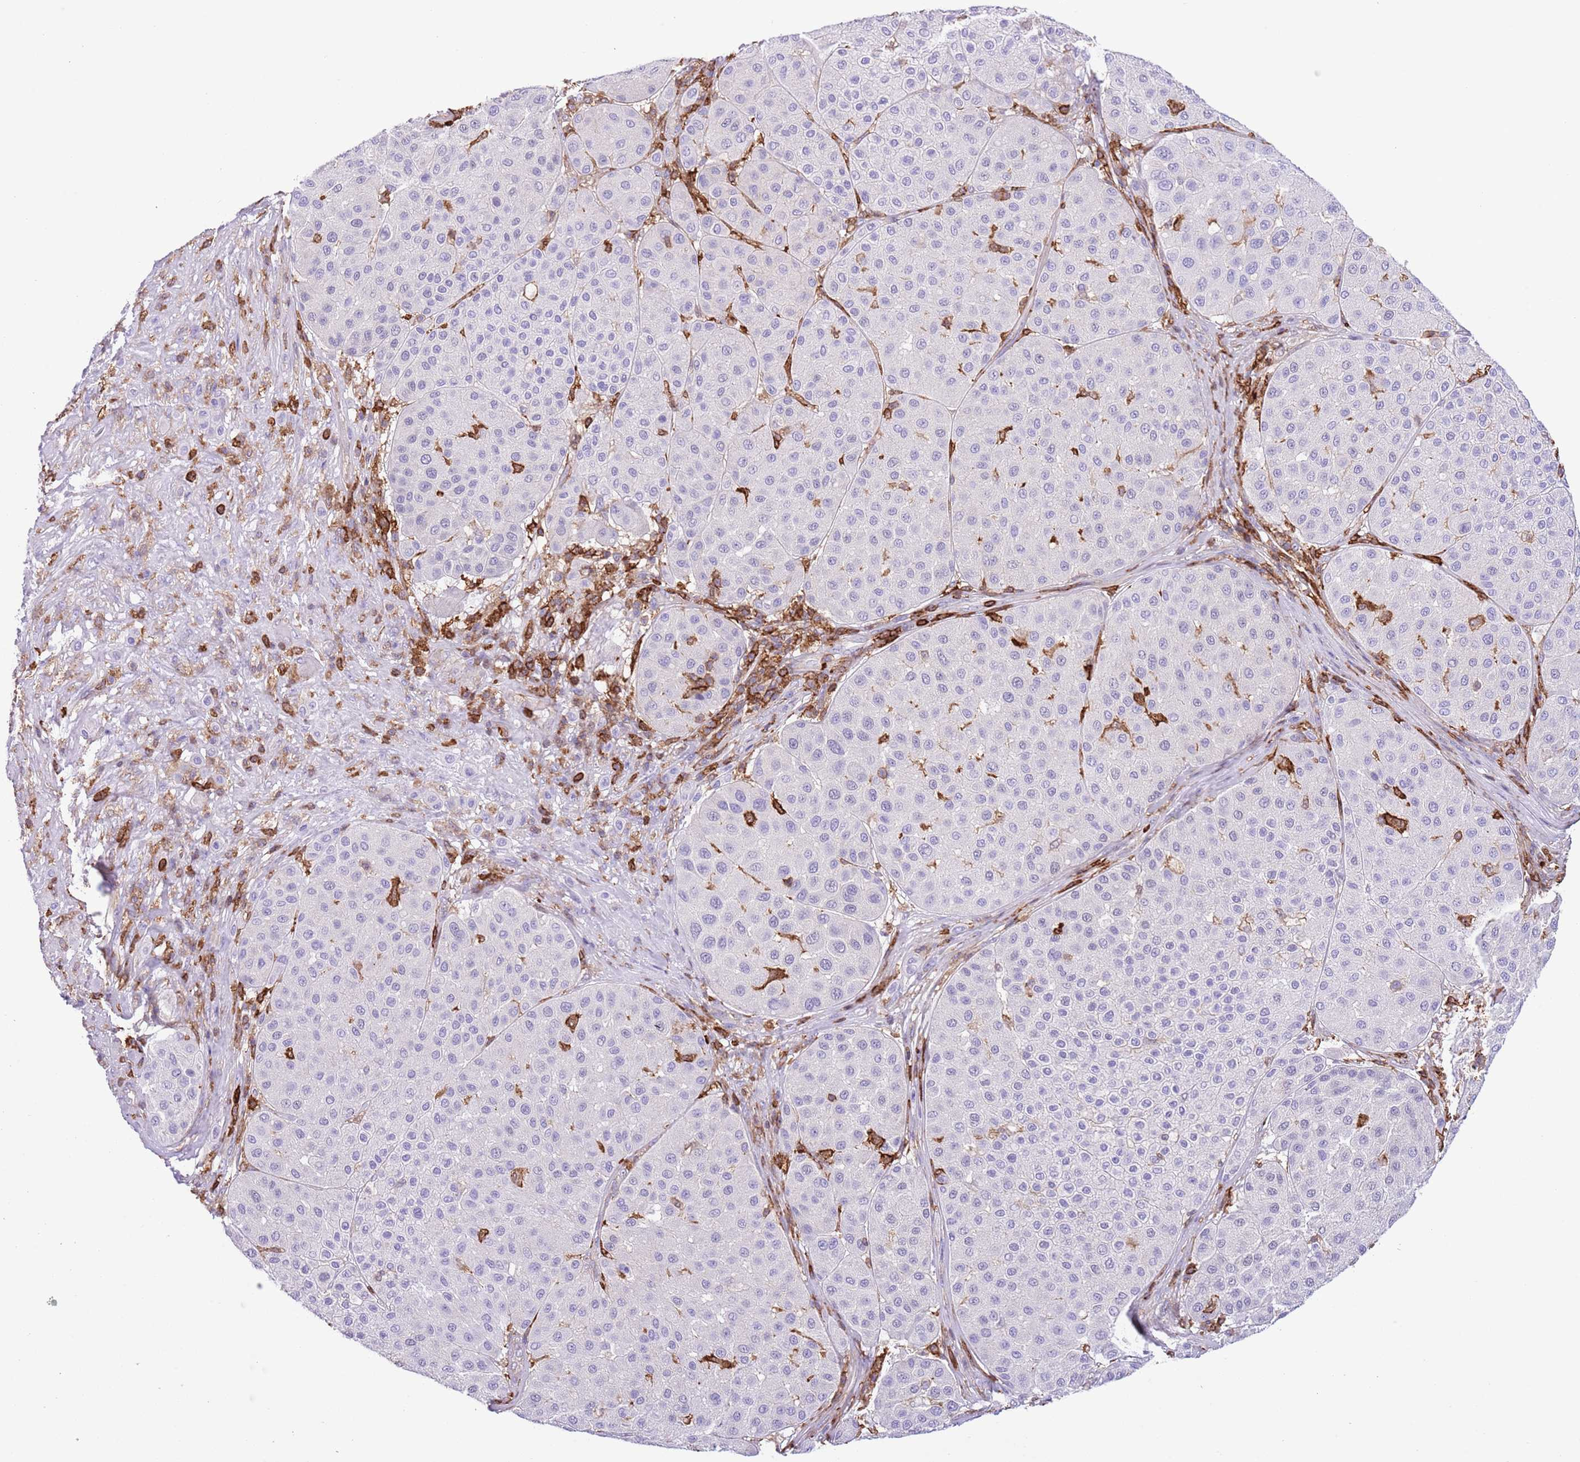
{"staining": {"intensity": "negative", "quantity": "none", "location": "none"}, "tissue": "melanoma", "cell_type": "Tumor cells", "image_type": "cancer", "snomed": [{"axis": "morphology", "description": "Malignant melanoma, Metastatic site"}, {"axis": "topography", "description": "Smooth muscle"}], "caption": "A high-resolution histopathology image shows immunohistochemistry (IHC) staining of malignant melanoma (metastatic site), which demonstrates no significant expression in tumor cells. The staining is performed using DAB brown chromogen with nuclei counter-stained in using hematoxylin.", "gene": "EFHD2", "patient": {"sex": "male", "age": 41}}